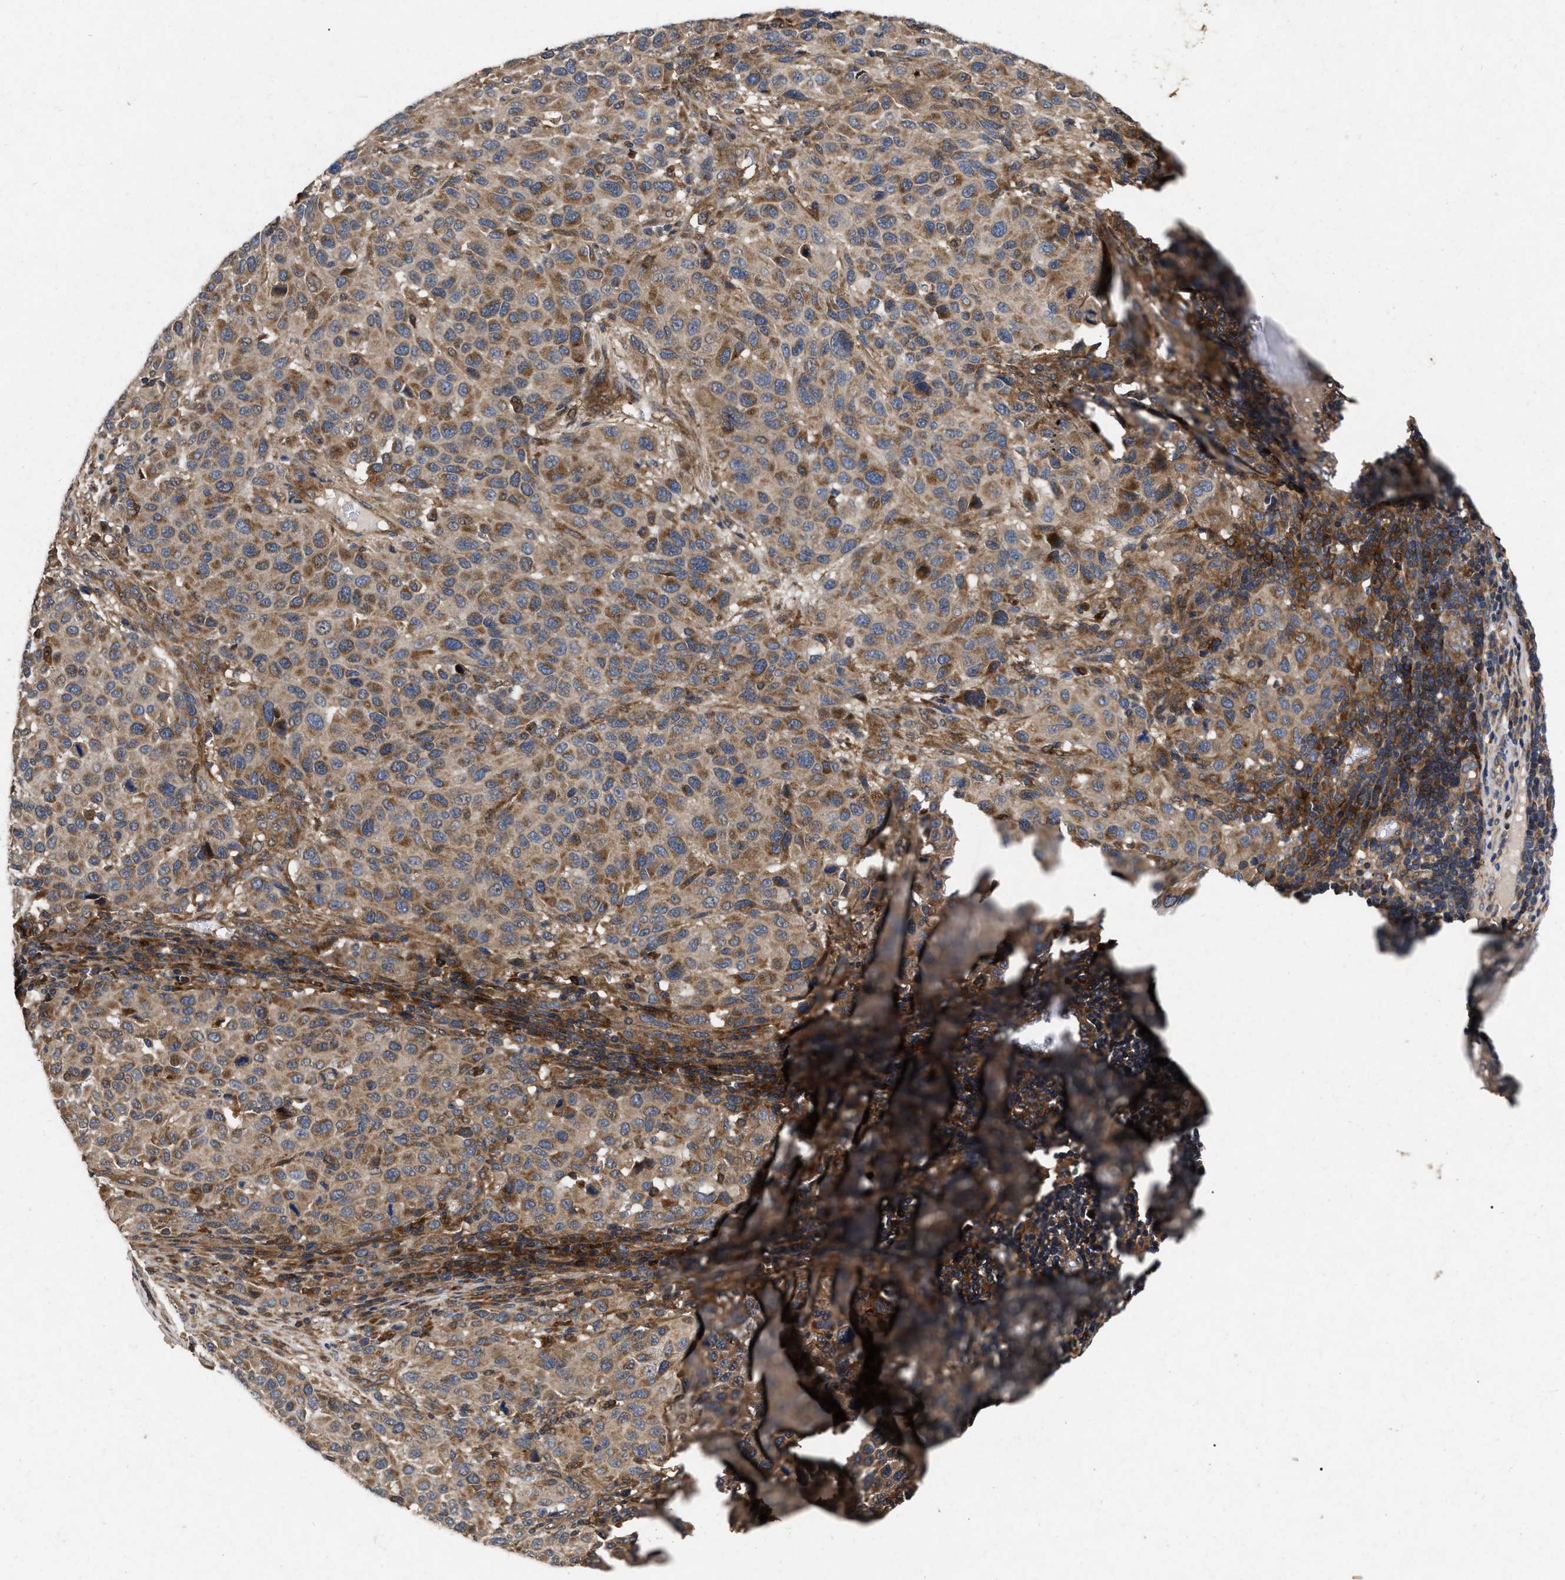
{"staining": {"intensity": "moderate", "quantity": ">75%", "location": "cytoplasmic/membranous"}, "tissue": "melanoma", "cell_type": "Tumor cells", "image_type": "cancer", "snomed": [{"axis": "morphology", "description": "Malignant melanoma, Metastatic site"}, {"axis": "topography", "description": "Lymph node"}], "caption": "Tumor cells display medium levels of moderate cytoplasmic/membranous staining in about >75% of cells in melanoma.", "gene": "CDKN2C", "patient": {"sex": "male", "age": 61}}